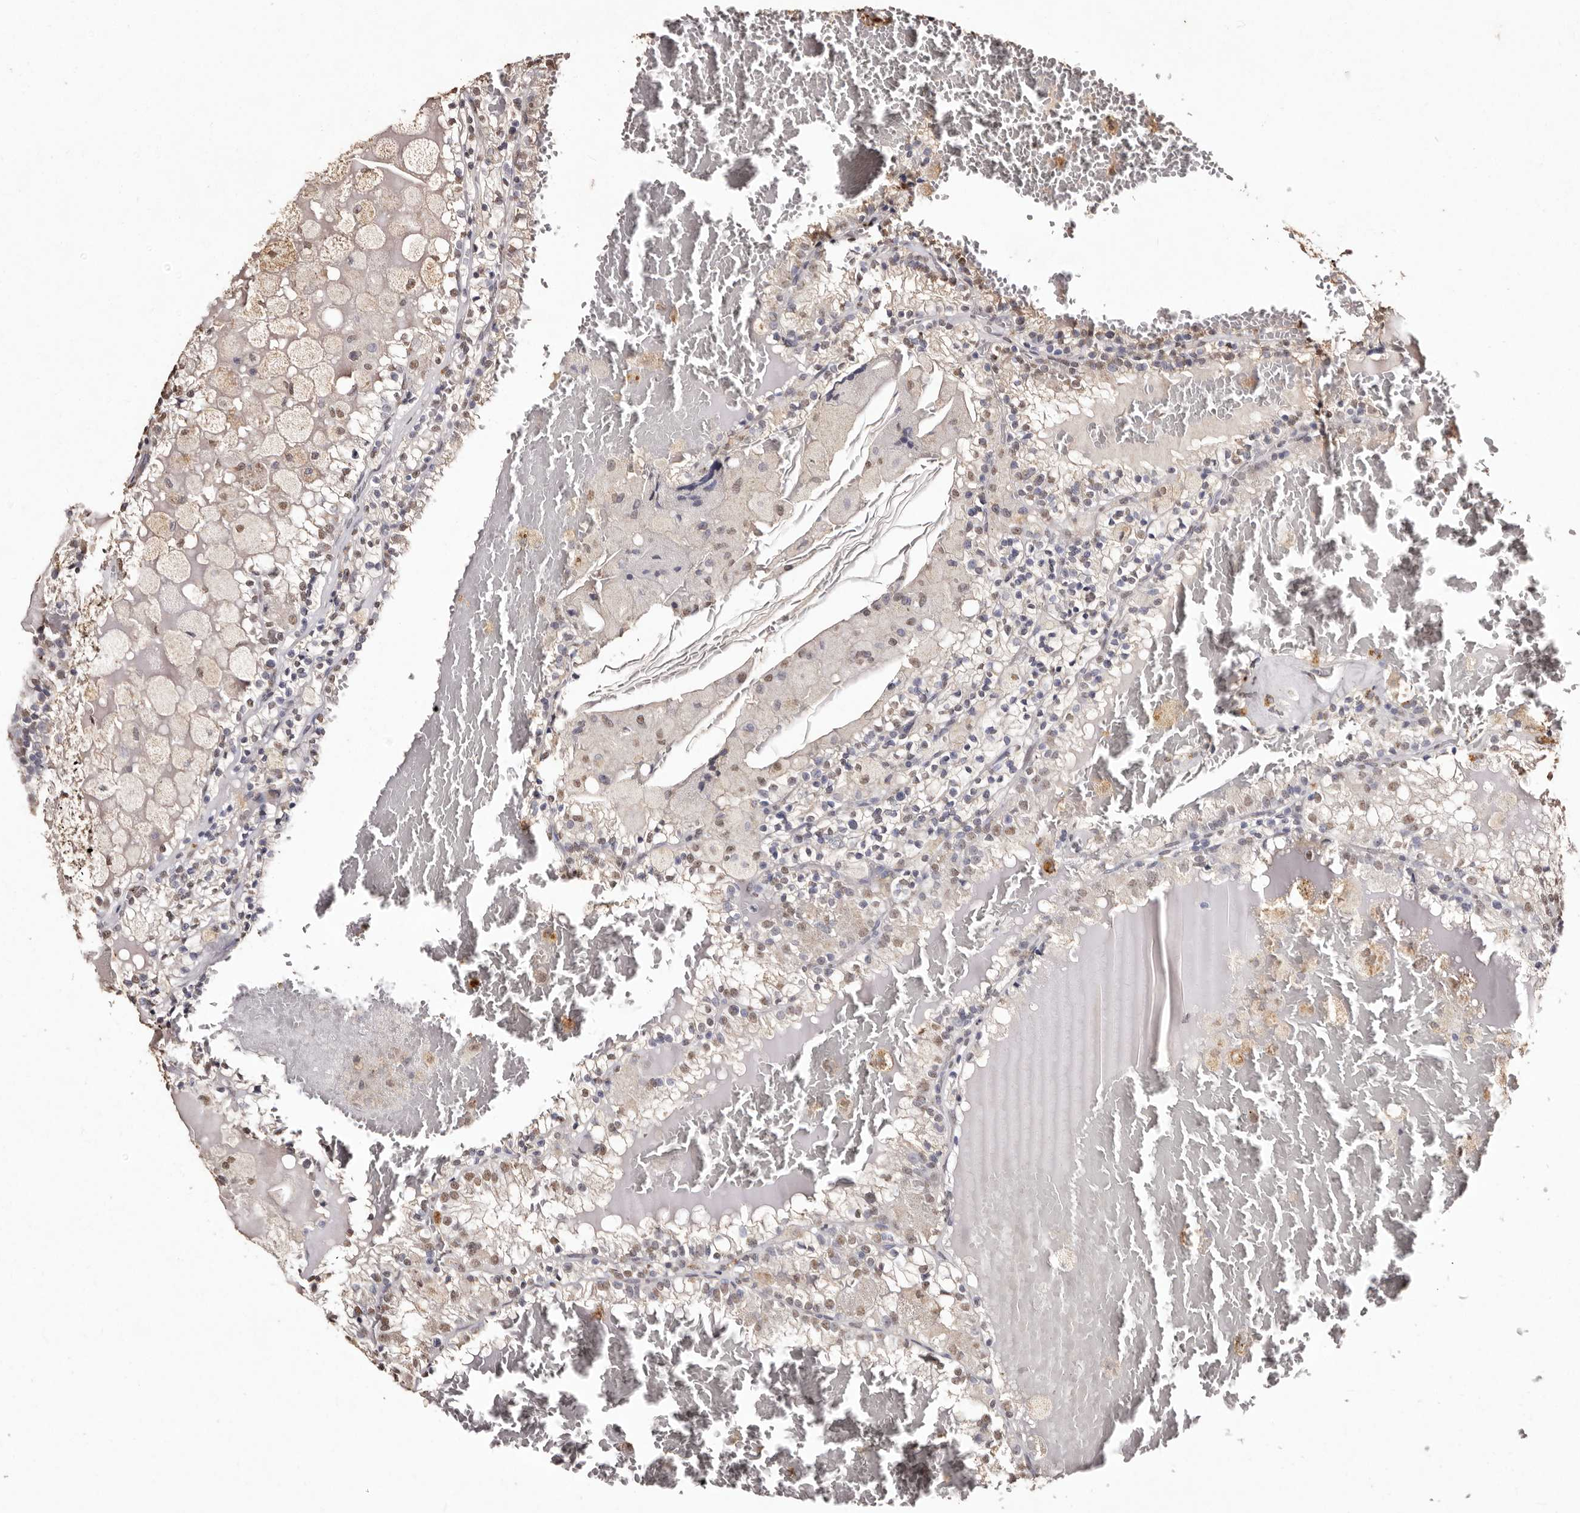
{"staining": {"intensity": "moderate", "quantity": "<25%", "location": "nuclear"}, "tissue": "renal cancer", "cell_type": "Tumor cells", "image_type": "cancer", "snomed": [{"axis": "morphology", "description": "Adenocarcinoma, NOS"}, {"axis": "topography", "description": "Kidney"}], "caption": "This photomicrograph displays immunohistochemistry staining of adenocarcinoma (renal), with low moderate nuclear expression in approximately <25% of tumor cells.", "gene": "ERBB4", "patient": {"sex": "female", "age": 56}}